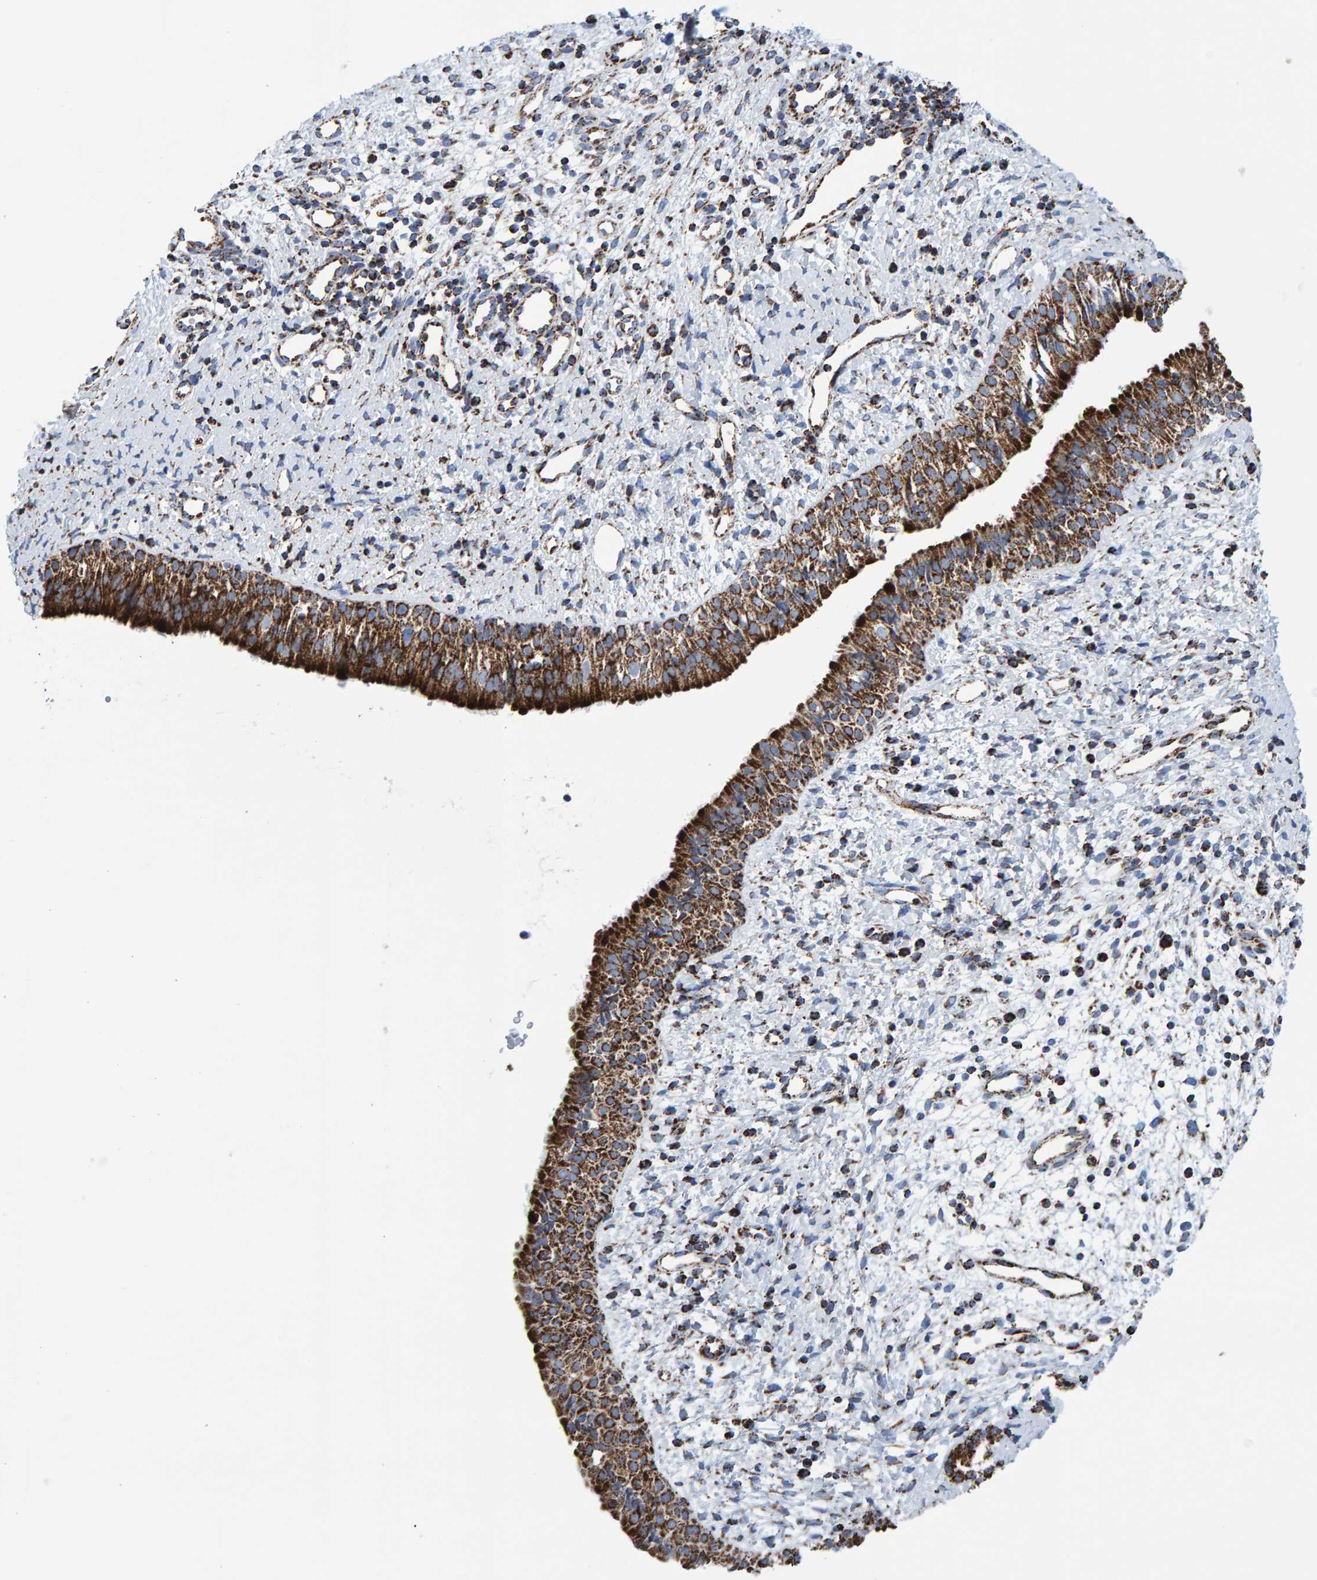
{"staining": {"intensity": "strong", "quantity": ">75%", "location": "cytoplasmic/membranous"}, "tissue": "nasopharynx", "cell_type": "Respiratory epithelial cells", "image_type": "normal", "snomed": [{"axis": "morphology", "description": "Normal tissue, NOS"}, {"axis": "topography", "description": "Nasopharynx"}], "caption": "Strong cytoplasmic/membranous protein positivity is appreciated in about >75% of respiratory epithelial cells in nasopharynx. (brown staining indicates protein expression, while blue staining denotes nuclei).", "gene": "ENSG00000262660", "patient": {"sex": "male", "age": 22}}